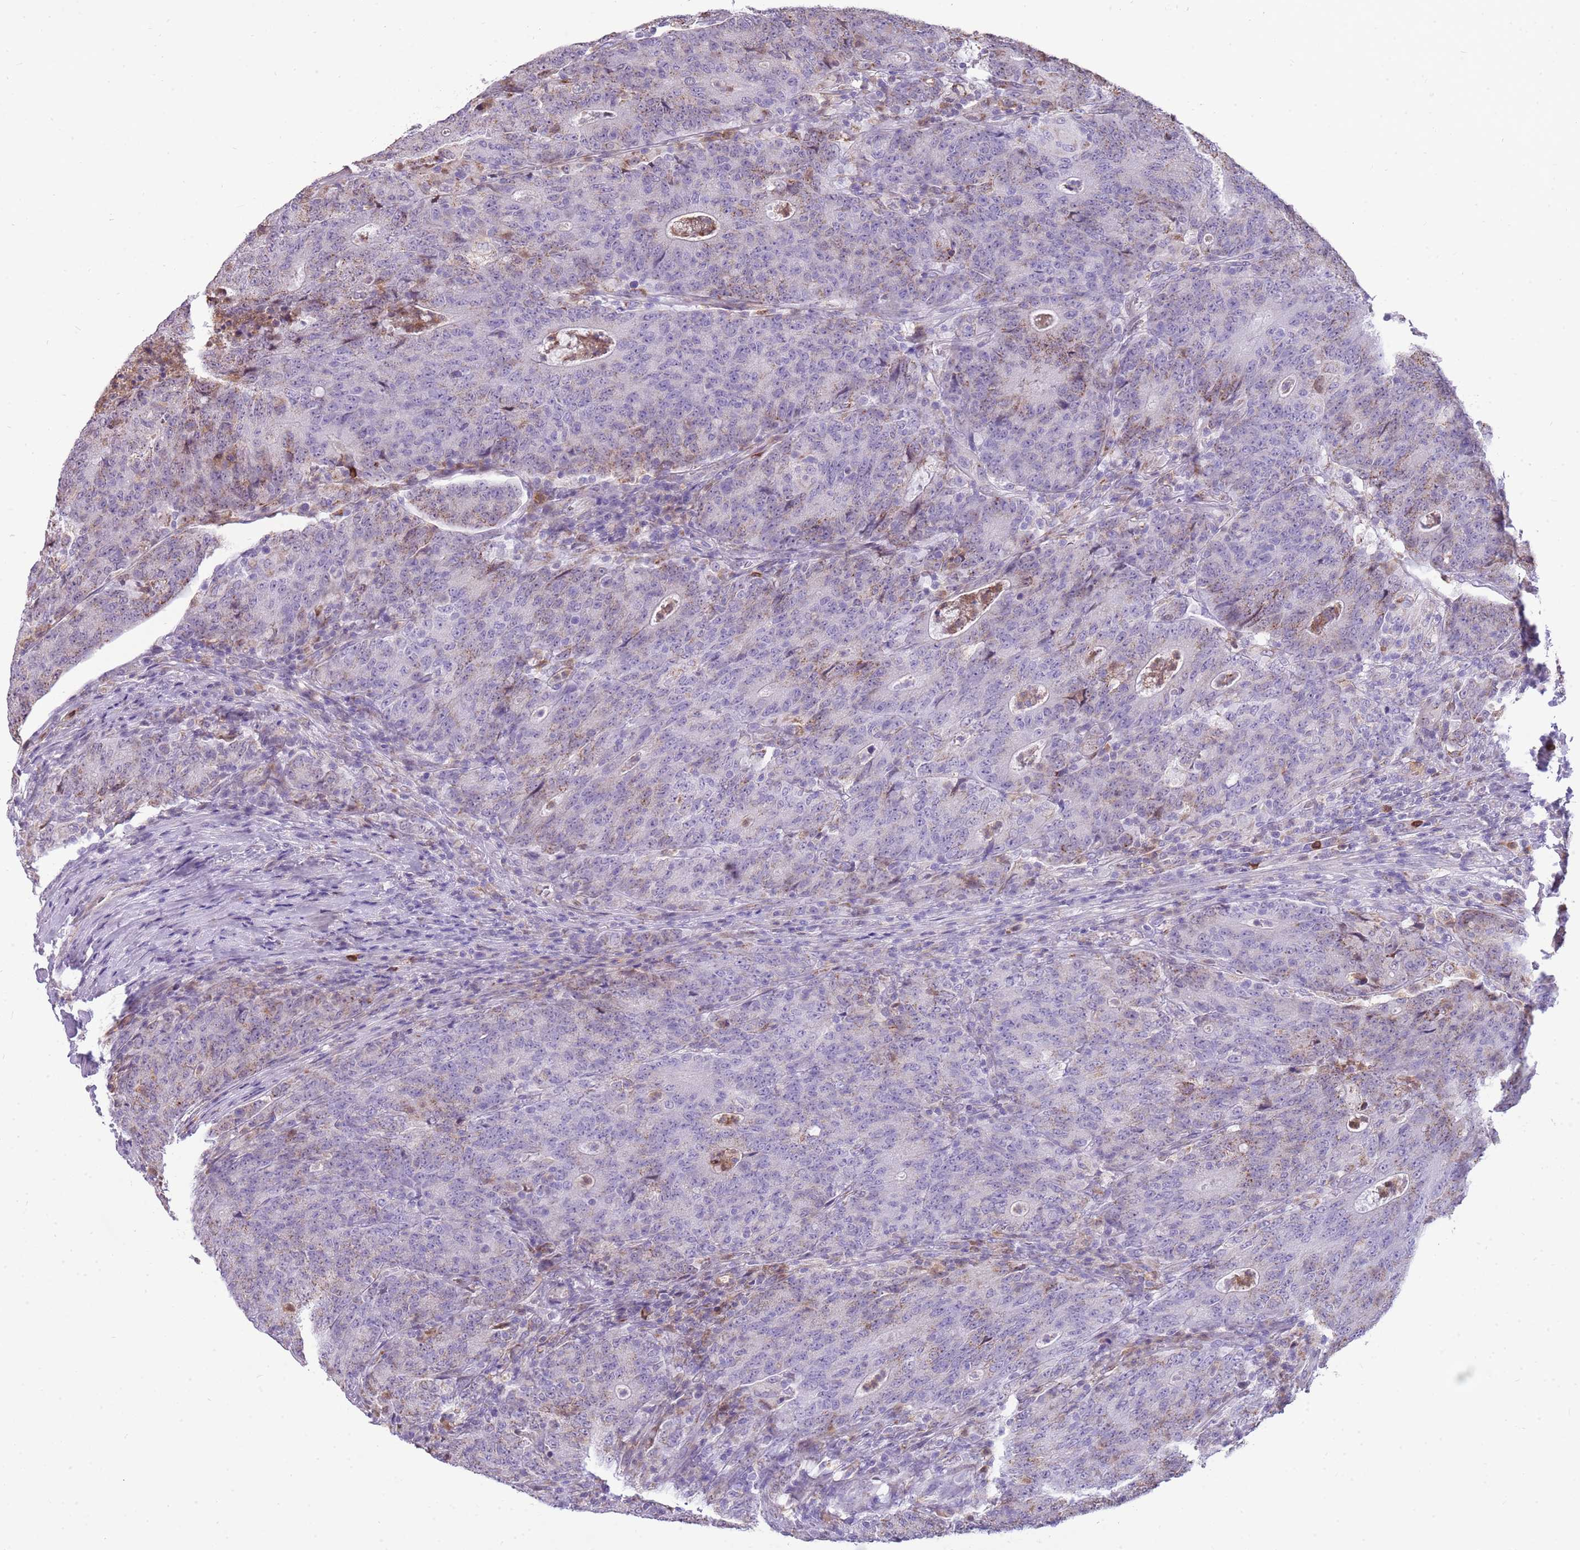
{"staining": {"intensity": "weak", "quantity": "<25%", "location": "cytoplasmic/membranous"}, "tissue": "colorectal cancer", "cell_type": "Tumor cells", "image_type": "cancer", "snomed": [{"axis": "morphology", "description": "Adenocarcinoma, NOS"}, {"axis": "topography", "description": "Colon"}], "caption": "DAB immunohistochemical staining of human colorectal cancer reveals no significant positivity in tumor cells. Nuclei are stained in blue.", "gene": "PCNX1", "patient": {"sex": "female", "age": 75}}